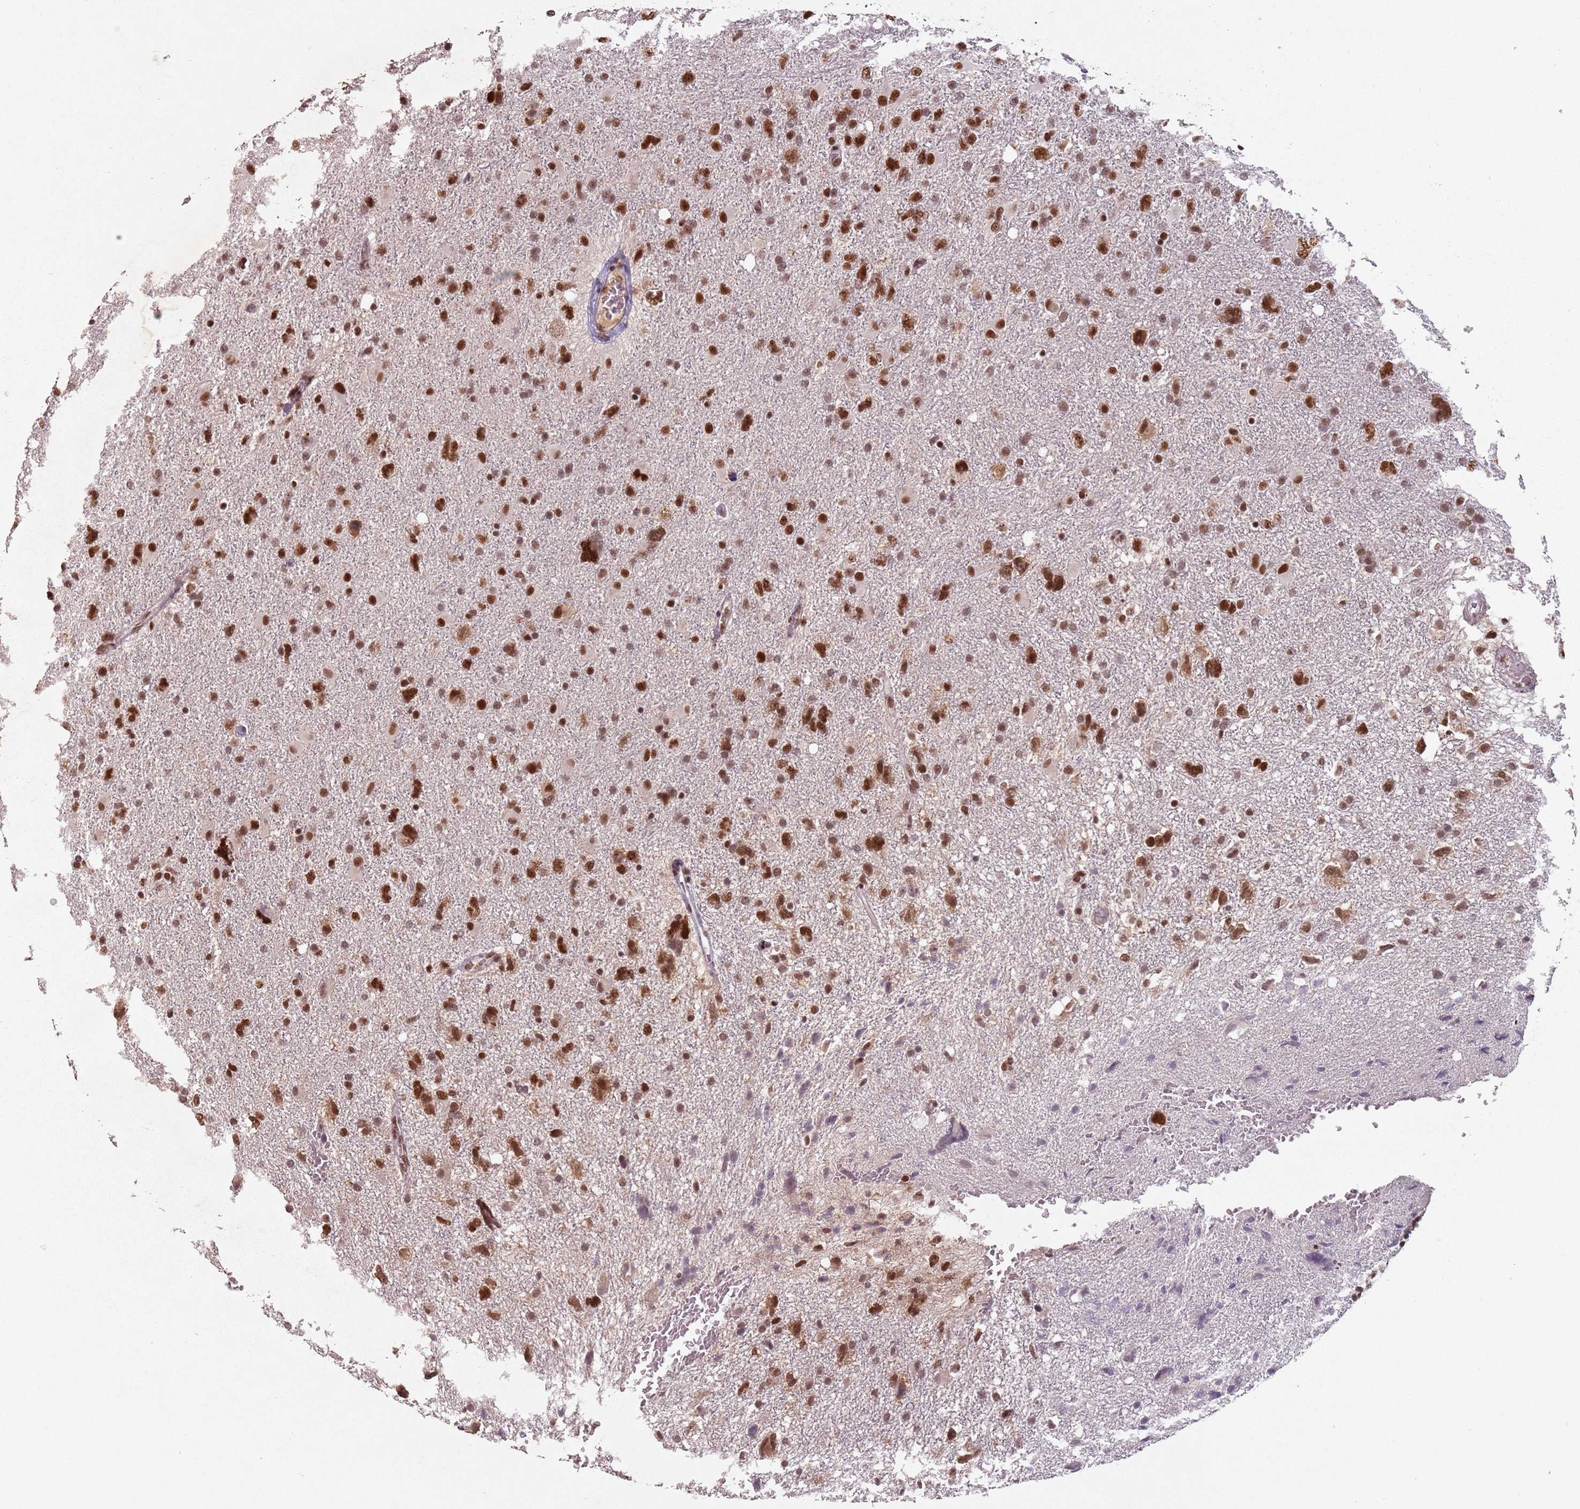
{"staining": {"intensity": "strong", "quantity": ">75%", "location": "nuclear"}, "tissue": "glioma", "cell_type": "Tumor cells", "image_type": "cancer", "snomed": [{"axis": "morphology", "description": "Glioma, malignant, High grade"}, {"axis": "topography", "description": "Brain"}], "caption": "This photomicrograph demonstrates IHC staining of human malignant glioma (high-grade), with high strong nuclear staining in approximately >75% of tumor cells.", "gene": "NCBP1", "patient": {"sex": "male", "age": 61}}